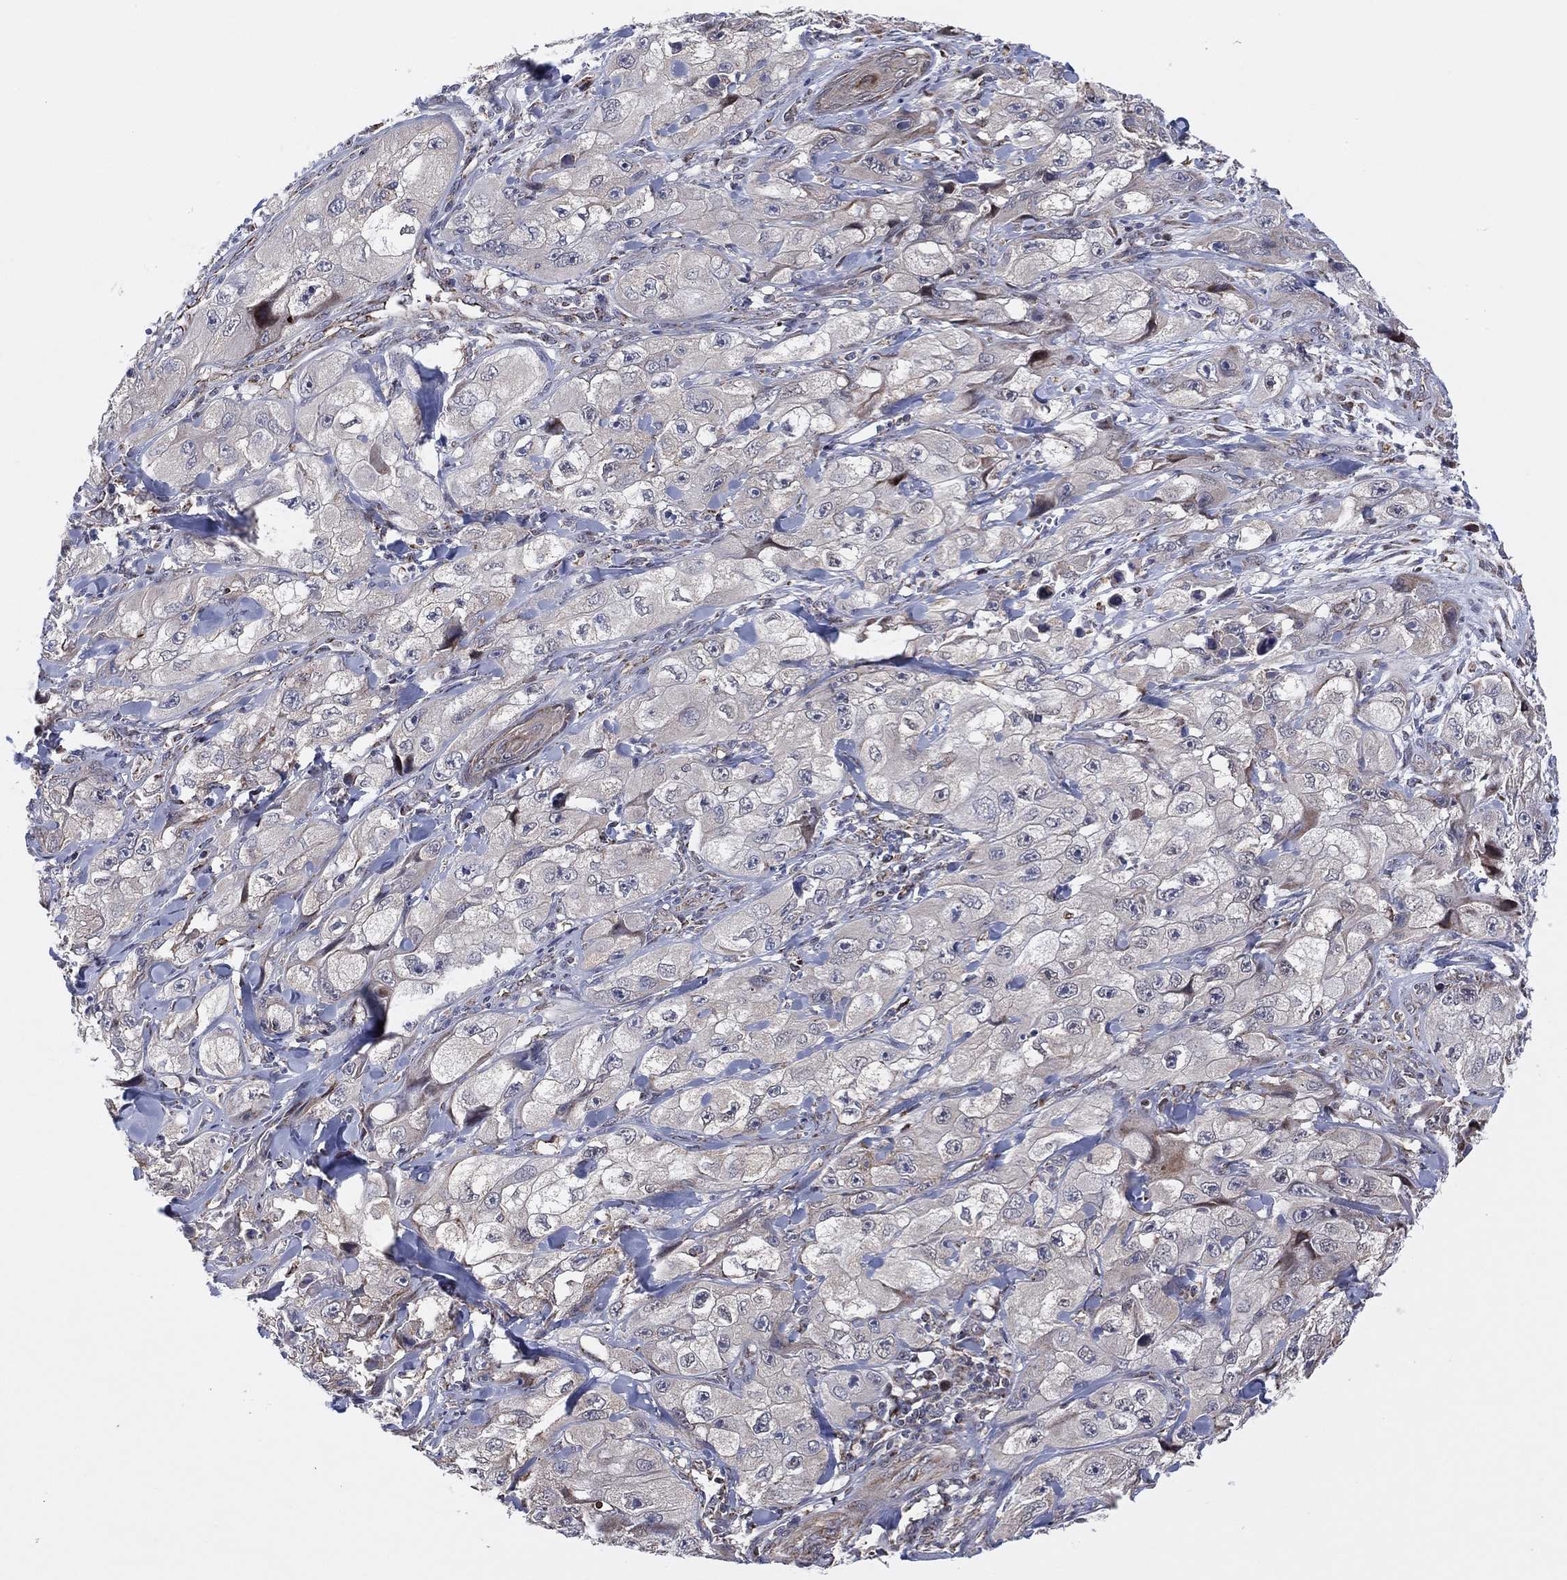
{"staining": {"intensity": "negative", "quantity": "none", "location": "none"}, "tissue": "skin cancer", "cell_type": "Tumor cells", "image_type": "cancer", "snomed": [{"axis": "morphology", "description": "Squamous cell carcinoma, NOS"}, {"axis": "topography", "description": "Skin"}, {"axis": "topography", "description": "Subcutis"}], "caption": "Tumor cells are negative for protein expression in human skin cancer.", "gene": "PIDD1", "patient": {"sex": "male", "age": 73}}